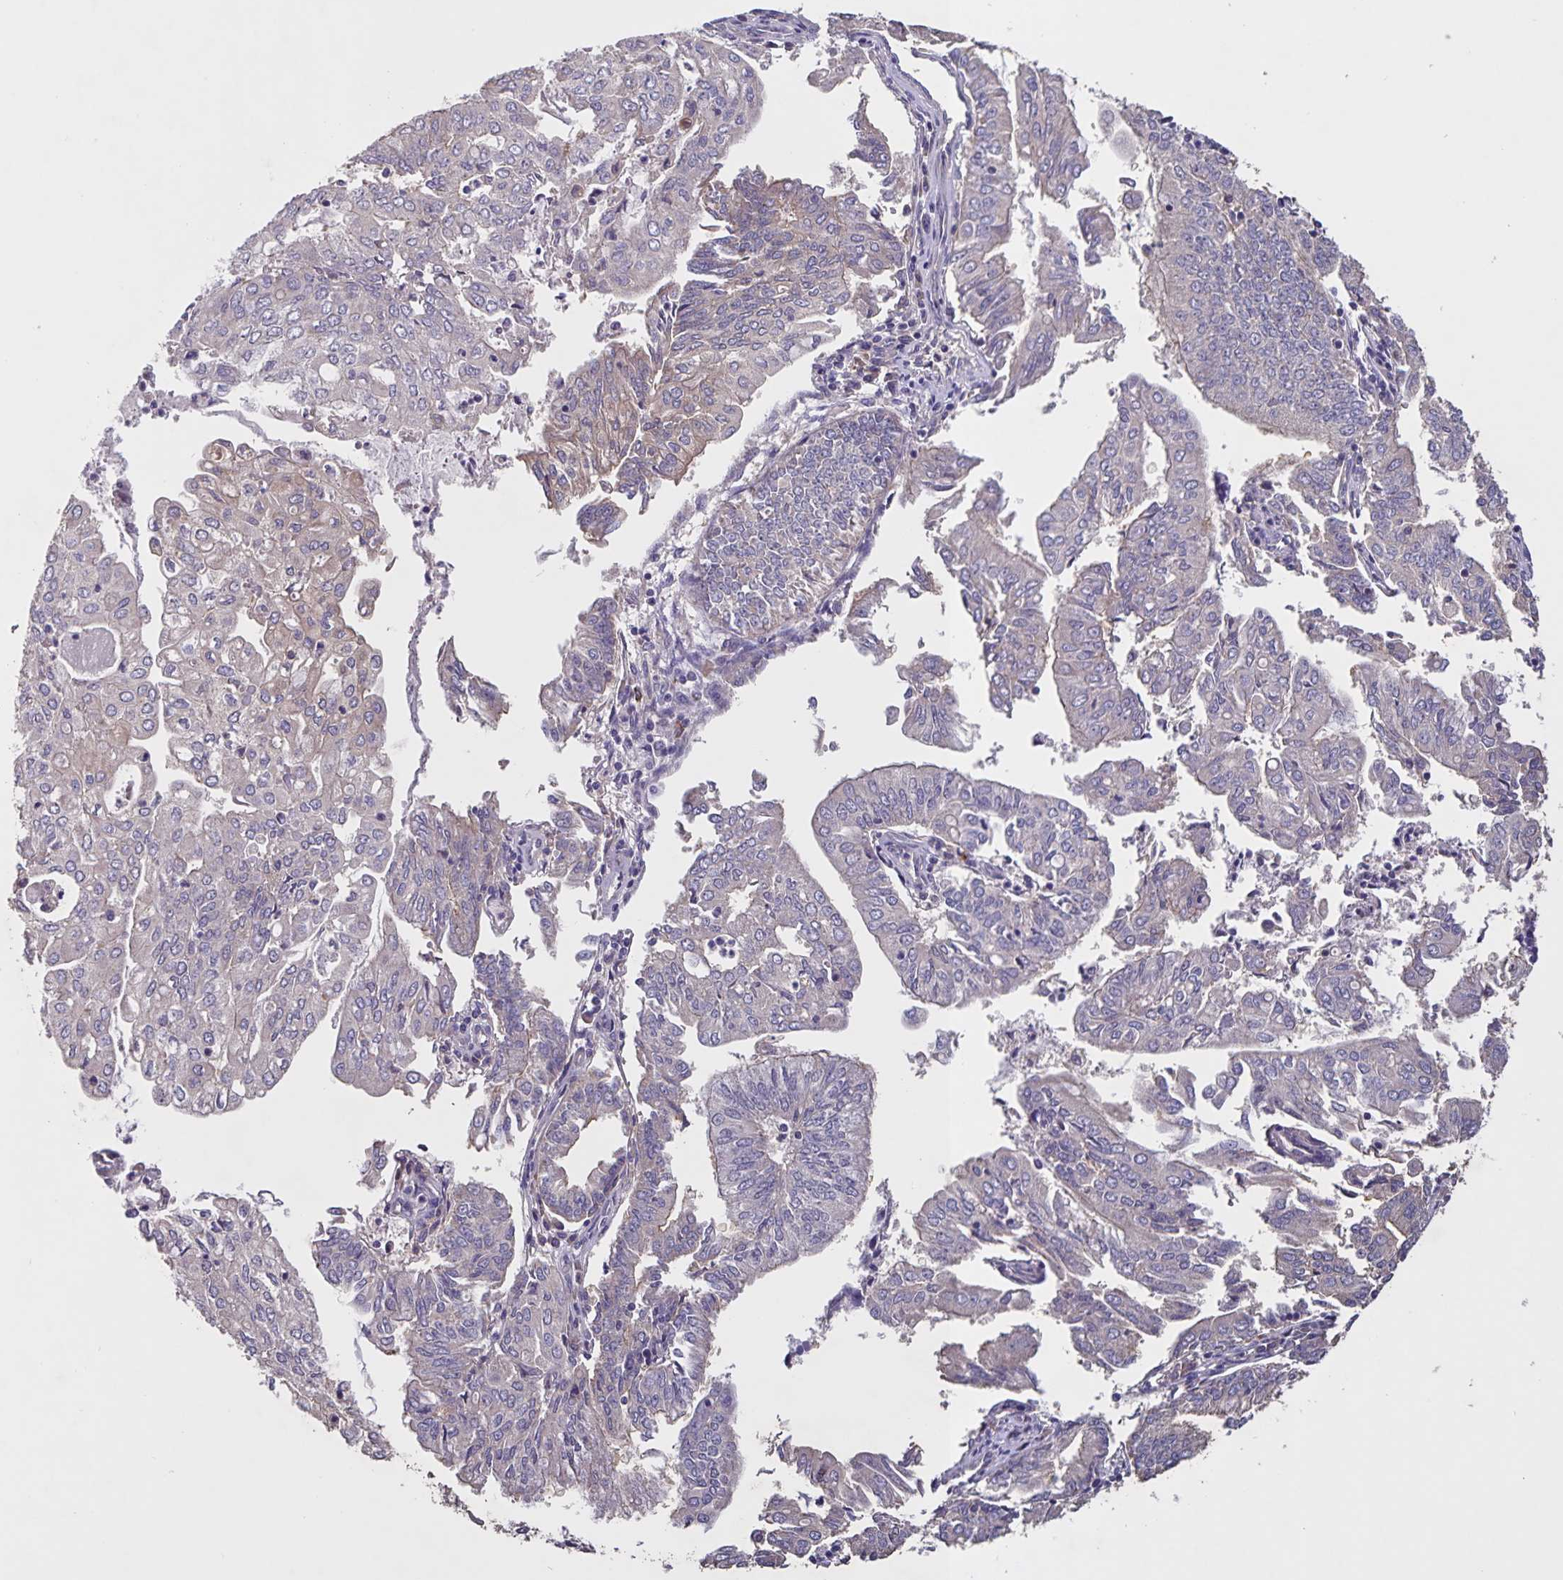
{"staining": {"intensity": "weak", "quantity": "<25%", "location": "cytoplasmic/membranous"}, "tissue": "endometrial cancer", "cell_type": "Tumor cells", "image_type": "cancer", "snomed": [{"axis": "morphology", "description": "Adenocarcinoma, NOS"}, {"axis": "topography", "description": "Endometrium"}], "caption": "IHC of human adenocarcinoma (endometrial) reveals no expression in tumor cells.", "gene": "FBXL16", "patient": {"sex": "female", "age": 61}}